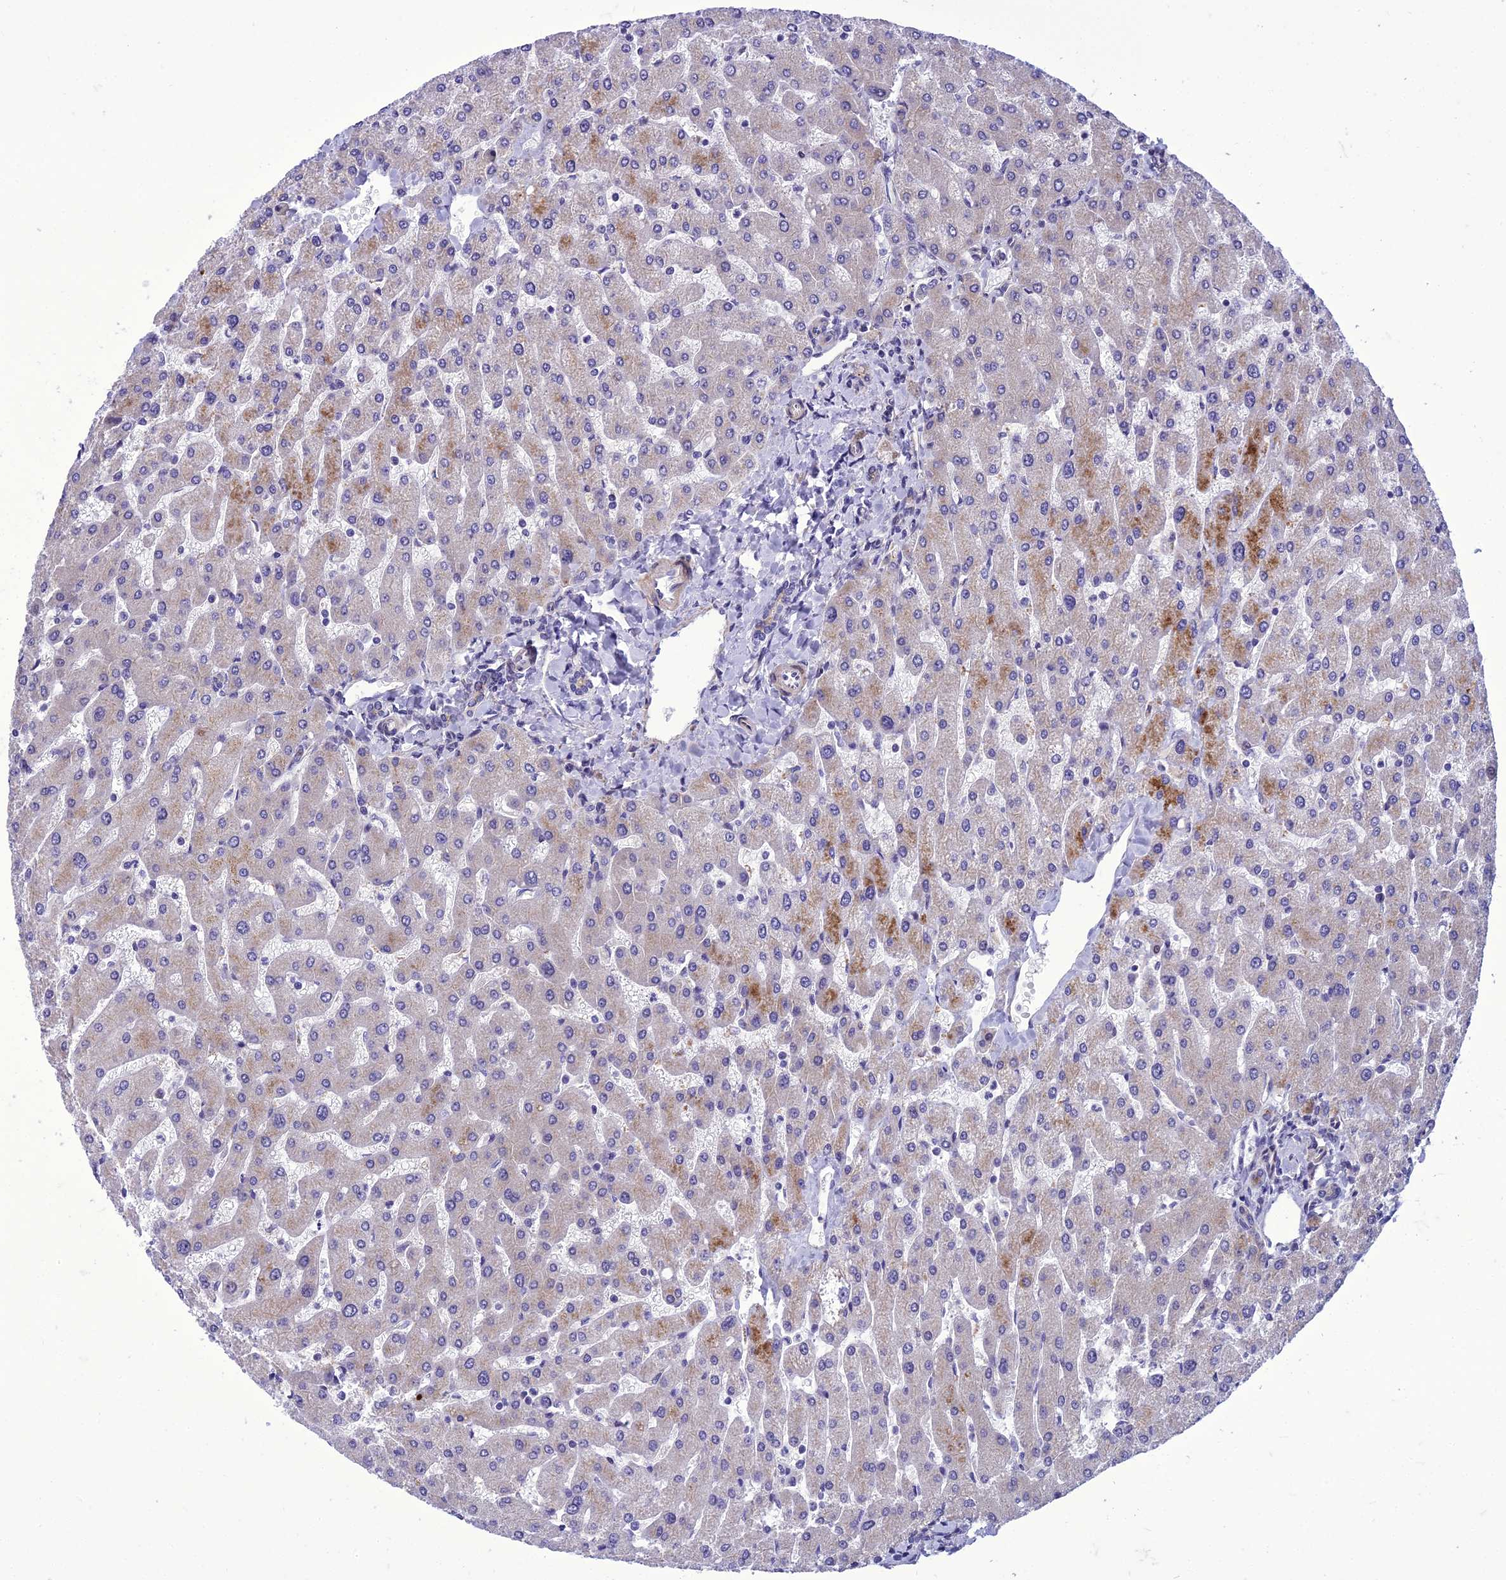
{"staining": {"intensity": "negative", "quantity": "none", "location": "none"}, "tissue": "liver", "cell_type": "Cholangiocytes", "image_type": "normal", "snomed": [{"axis": "morphology", "description": "Normal tissue, NOS"}, {"axis": "topography", "description": "Liver"}], "caption": "Human liver stained for a protein using immunohistochemistry (IHC) shows no positivity in cholangiocytes.", "gene": "GAB4", "patient": {"sex": "male", "age": 55}}